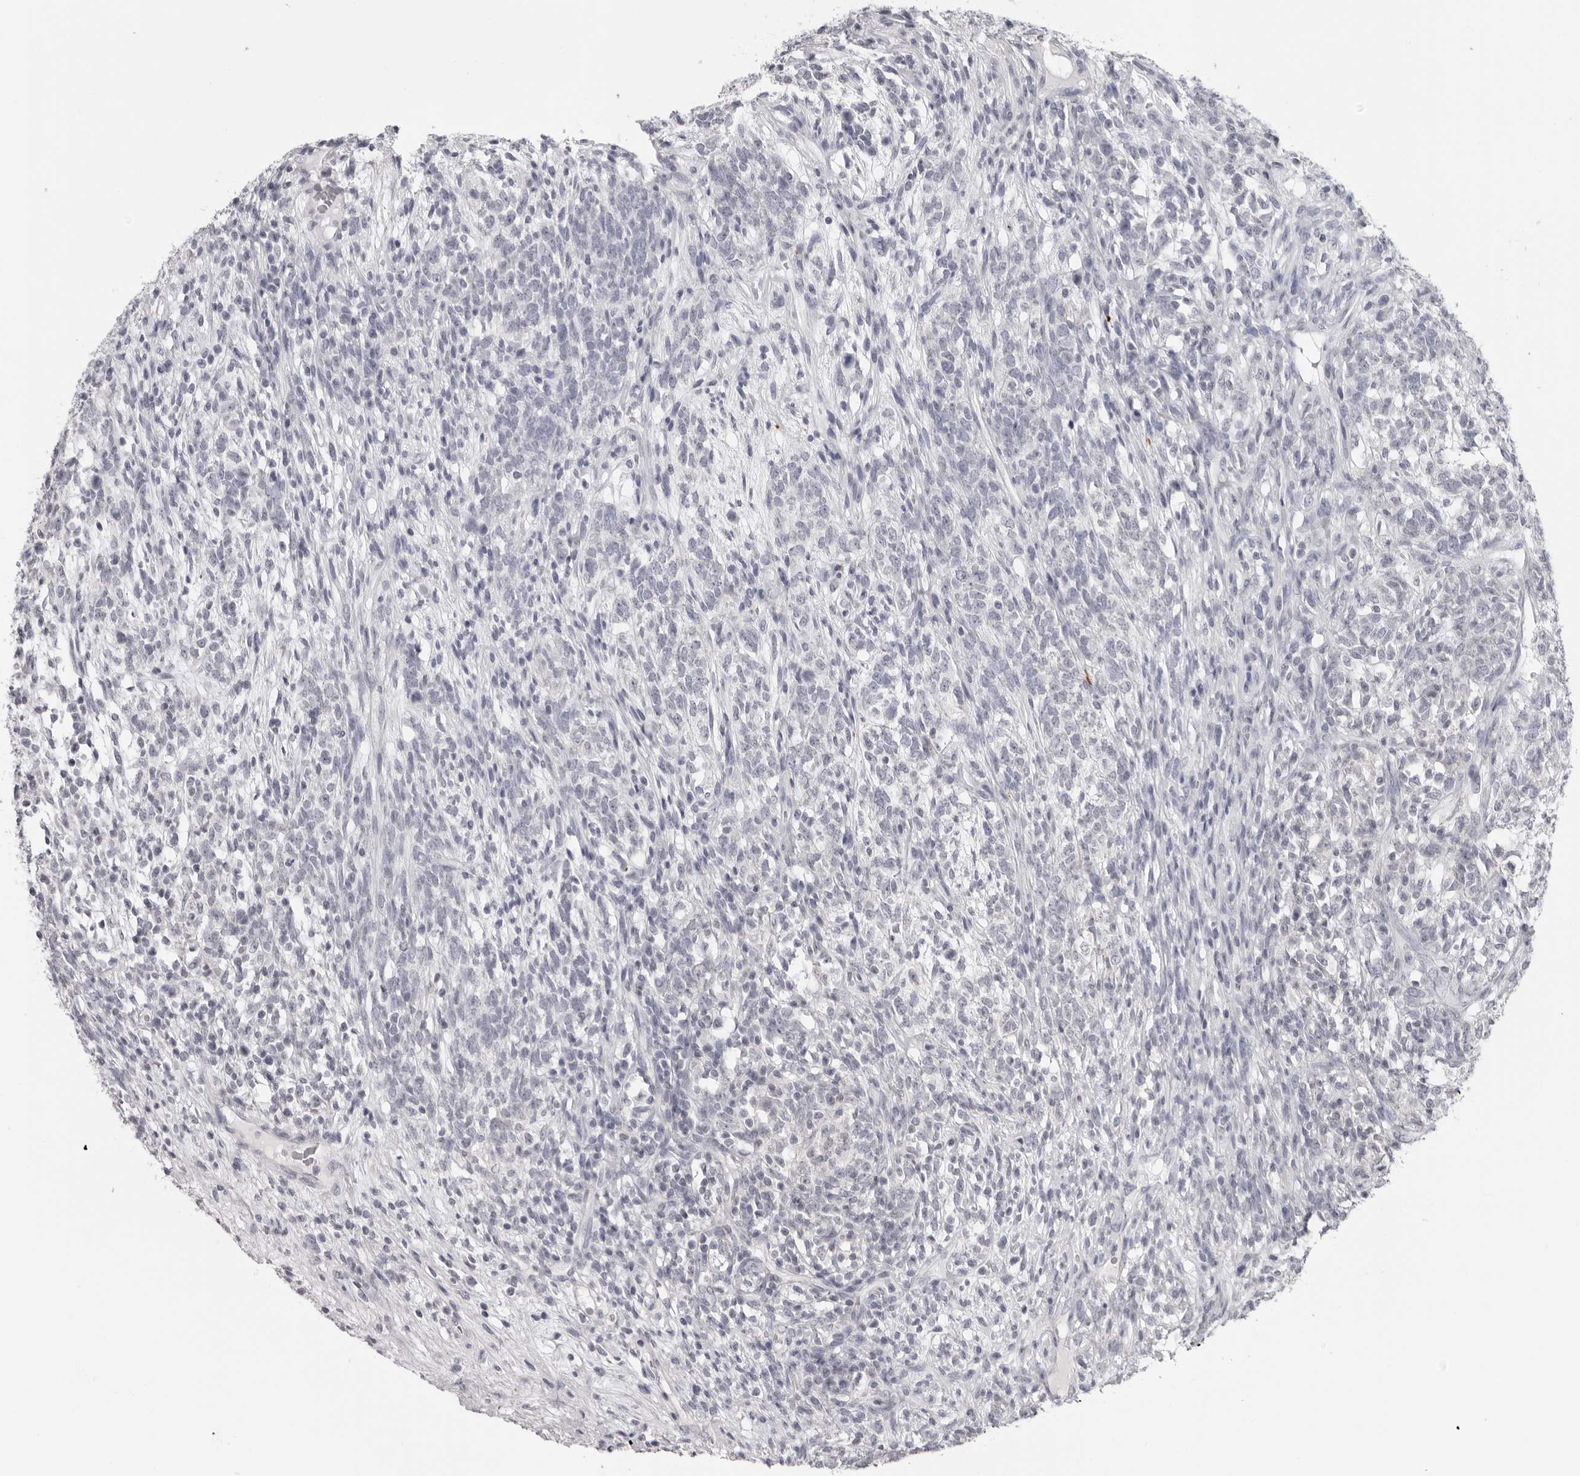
{"staining": {"intensity": "negative", "quantity": "none", "location": "none"}, "tissue": "testis cancer", "cell_type": "Tumor cells", "image_type": "cancer", "snomed": [{"axis": "morphology", "description": "Seminoma, NOS"}, {"axis": "morphology", "description": "Carcinoma, Embryonal, NOS"}, {"axis": "topography", "description": "Testis"}], "caption": "Embryonal carcinoma (testis) was stained to show a protein in brown. There is no significant expression in tumor cells. (DAB (3,3'-diaminobenzidine) IHC visualized using brightfield microscopy, high magnification).", "gene": "DNALI1", "patient": {"sex": "male", "age": 28}}